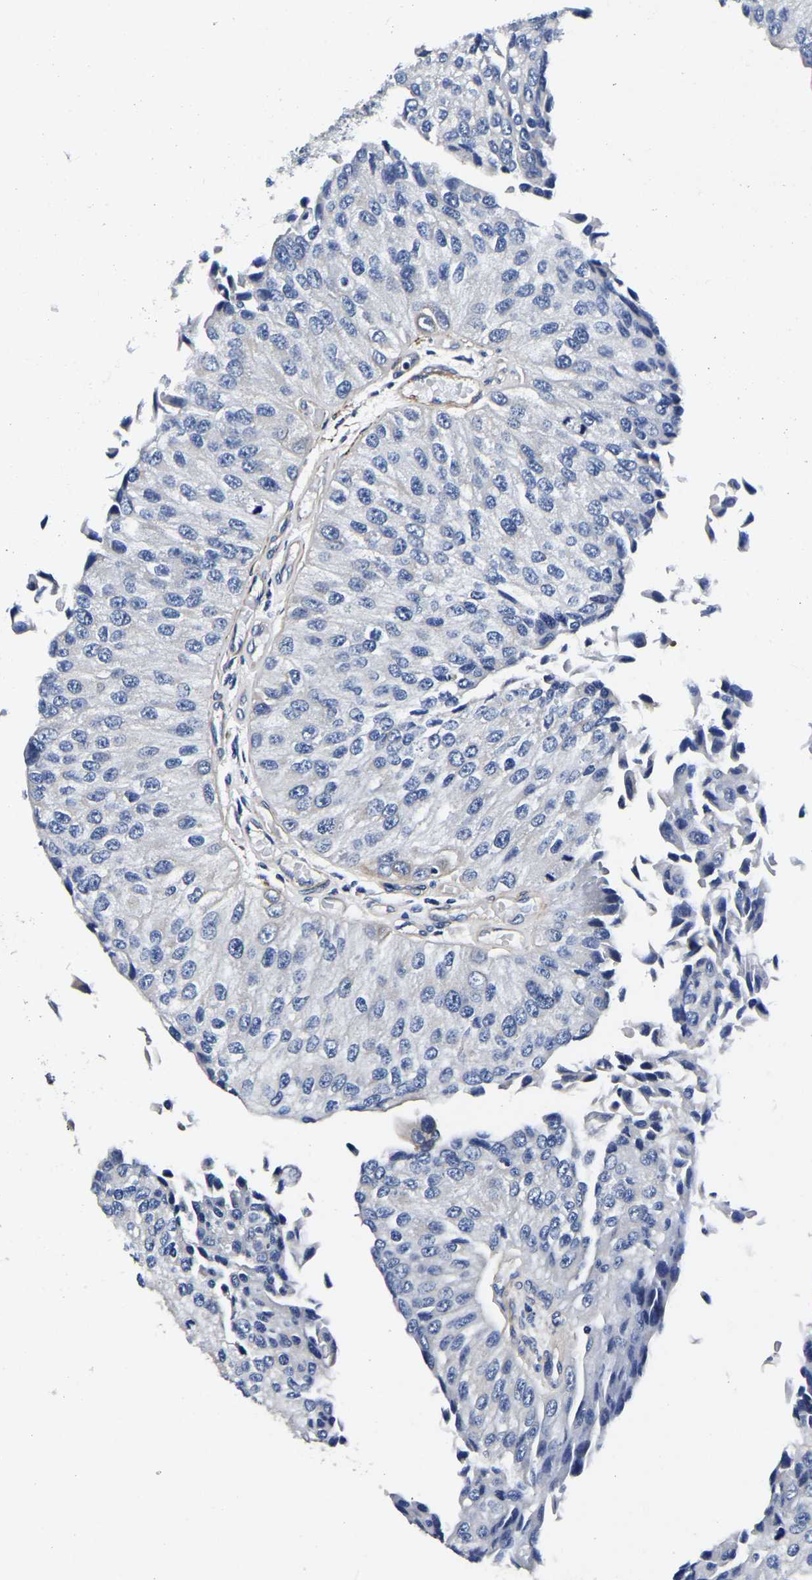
{"staining": {"intensity": "negative", "quantity": "none", "location": "none"}, "tissue": "urothelial cancer", "cell_type": "Tumor cells", "image_type": "cancer", "snomed": [{"axis": "morphology", "description": "Urothelial carcinoma, High grade"}, {"axis": "topography", "description": "Kidney"}, {"axis": "topography", "description": "Urinary bladder"}], "caption": "Immunohistochemical staining of urothelial carcinoma (high-grade) shows no significant expression in tumor cells.", "gene": "KCTD17", "patient": {"sex": "male", "age": 77}}